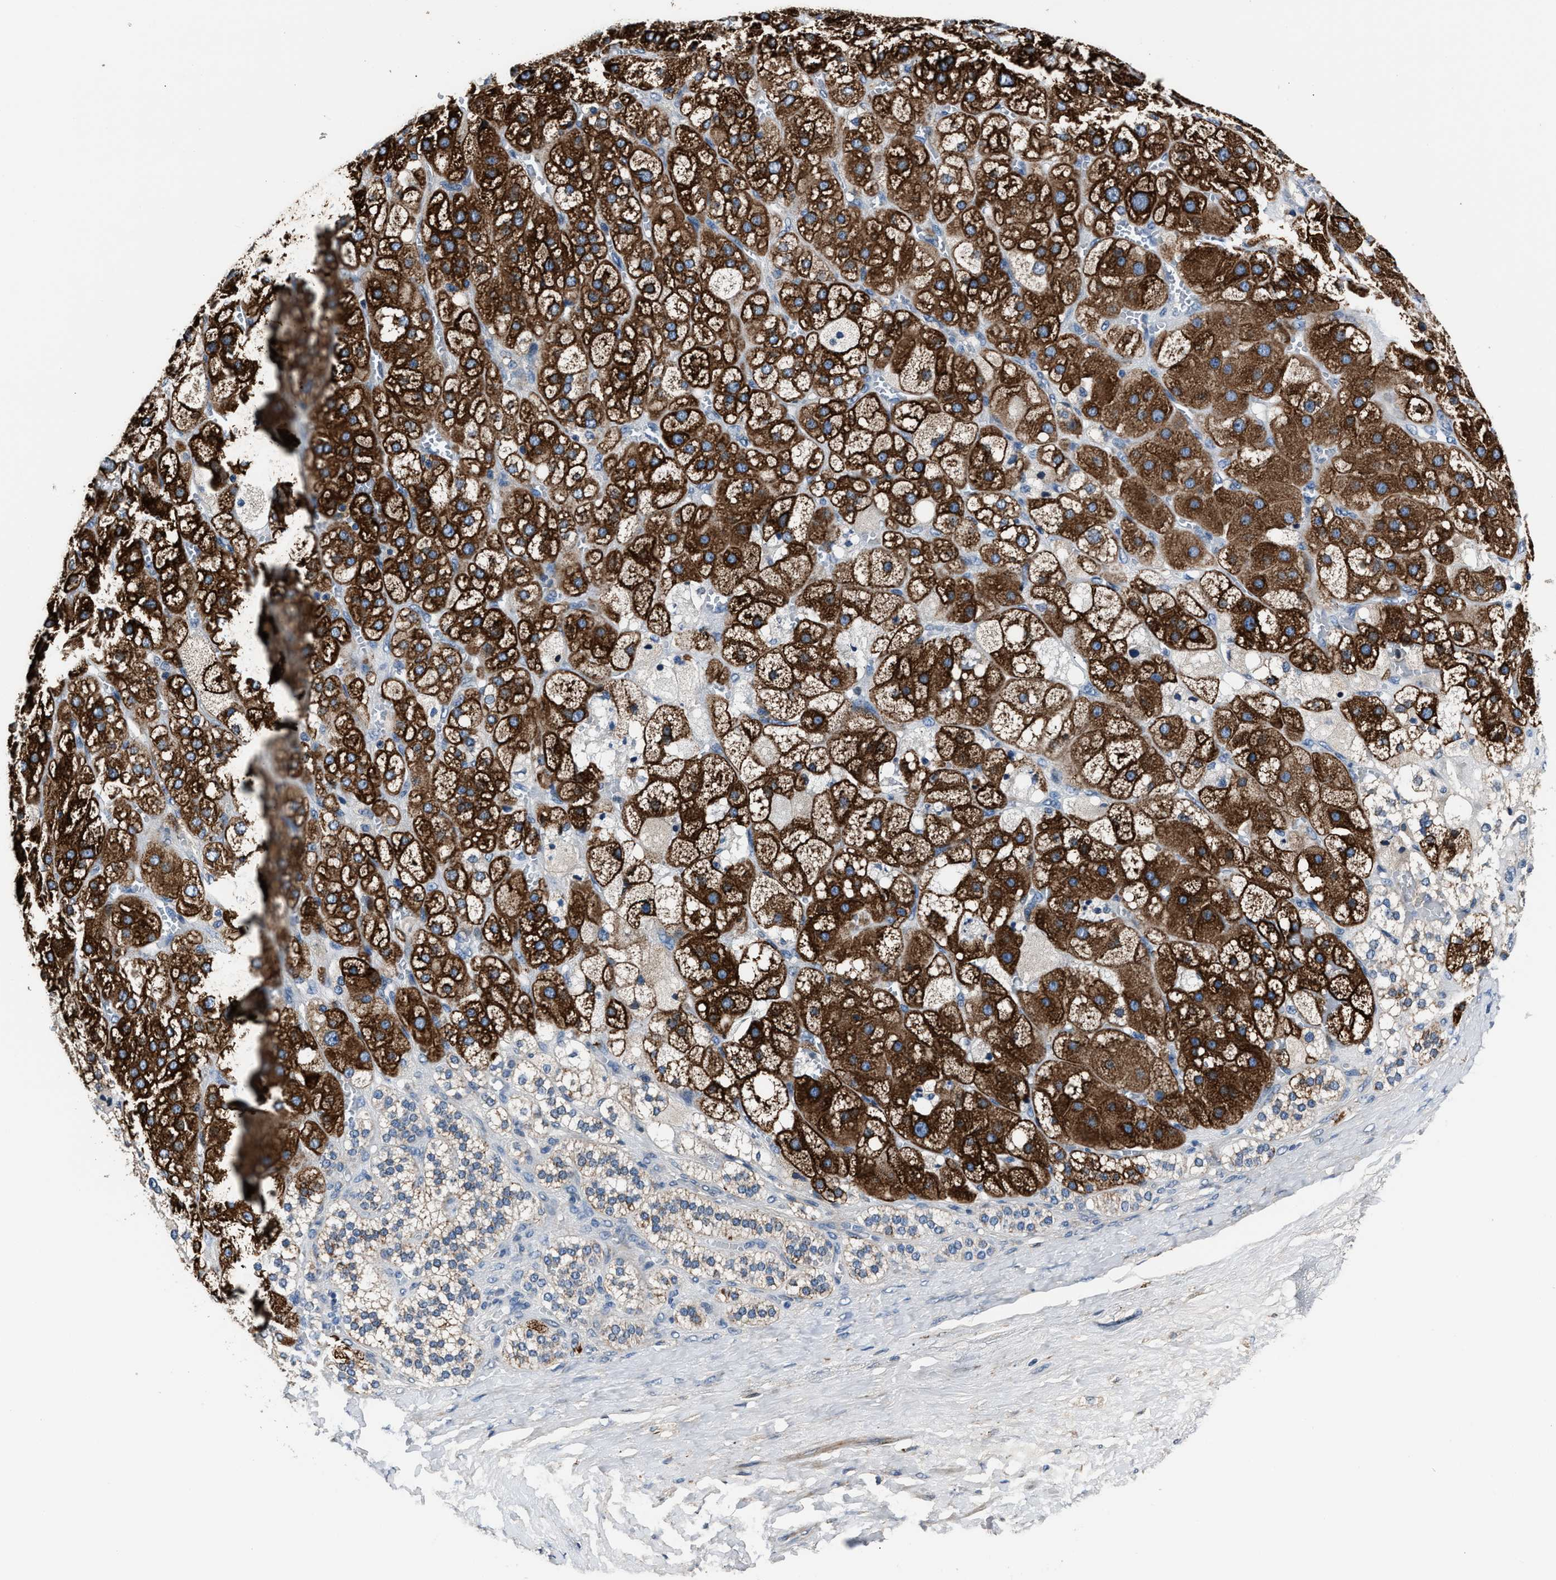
{"staining": {"intensity": "strong", "quantity": ">75%", "location": "cytoplasmic/membranous"}, "tissue": "adrenal gland", "cell_type": "Glandular cells", "image_type": "normal", "snomed": [{"axis": "morphology", "description": "Normal tissue, NOS"}, {"axis": "topography", "description": "Adrenal gland"}], "caption": "Normal adrenal gland shows strong cytoplasmic/membranous staining in approximately >75% of glandular cells.", "gene": "DNAJC24", "patient": {"sex": "female", "age": 47}}